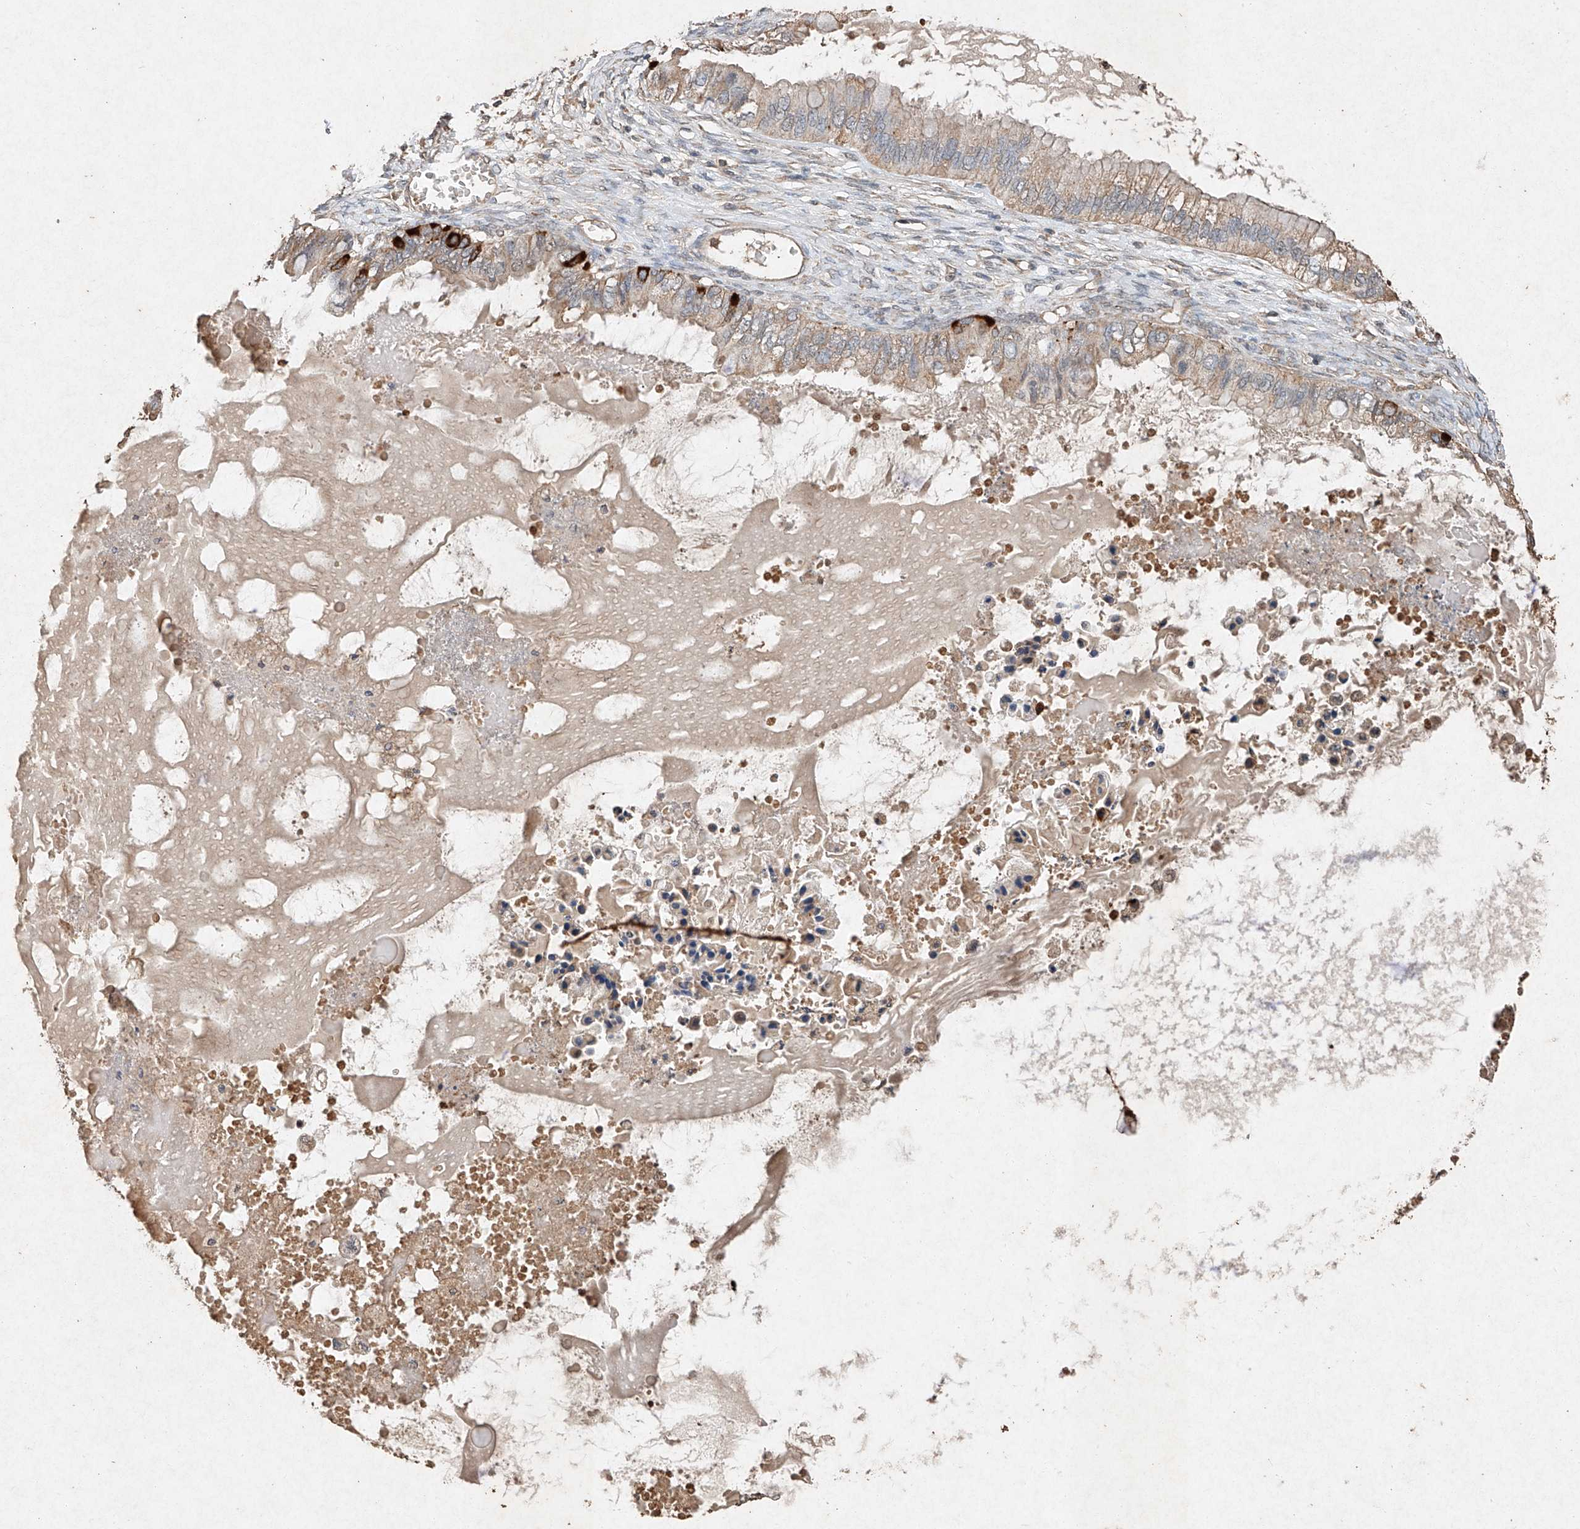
{"staining": {"intensity": "weak", "quantity": ">75%", "location": "cytoplasmic/membranous"}, "tissue": "ovarian cancer", "cell_type": "Tumor cells", "image_type": "cancer", "snomed": [{"axis": "morphology", "description": "Cystadenocarcinoma, mucinous, NOS"}, {"axis": "topography", "description": "Ovary"}], "caption": "Mucinous cystadenocarcinoma (ovarian) stained for a protein exhibits weak cytoplasmic/membranous positivity in tumor cells. (Stains: DAB in brown, nuclei in blue, Microscopy: brightfield microscopy at high magnification).", "gene": "STK3", "patient": {"sex": "female", "age": 80}}